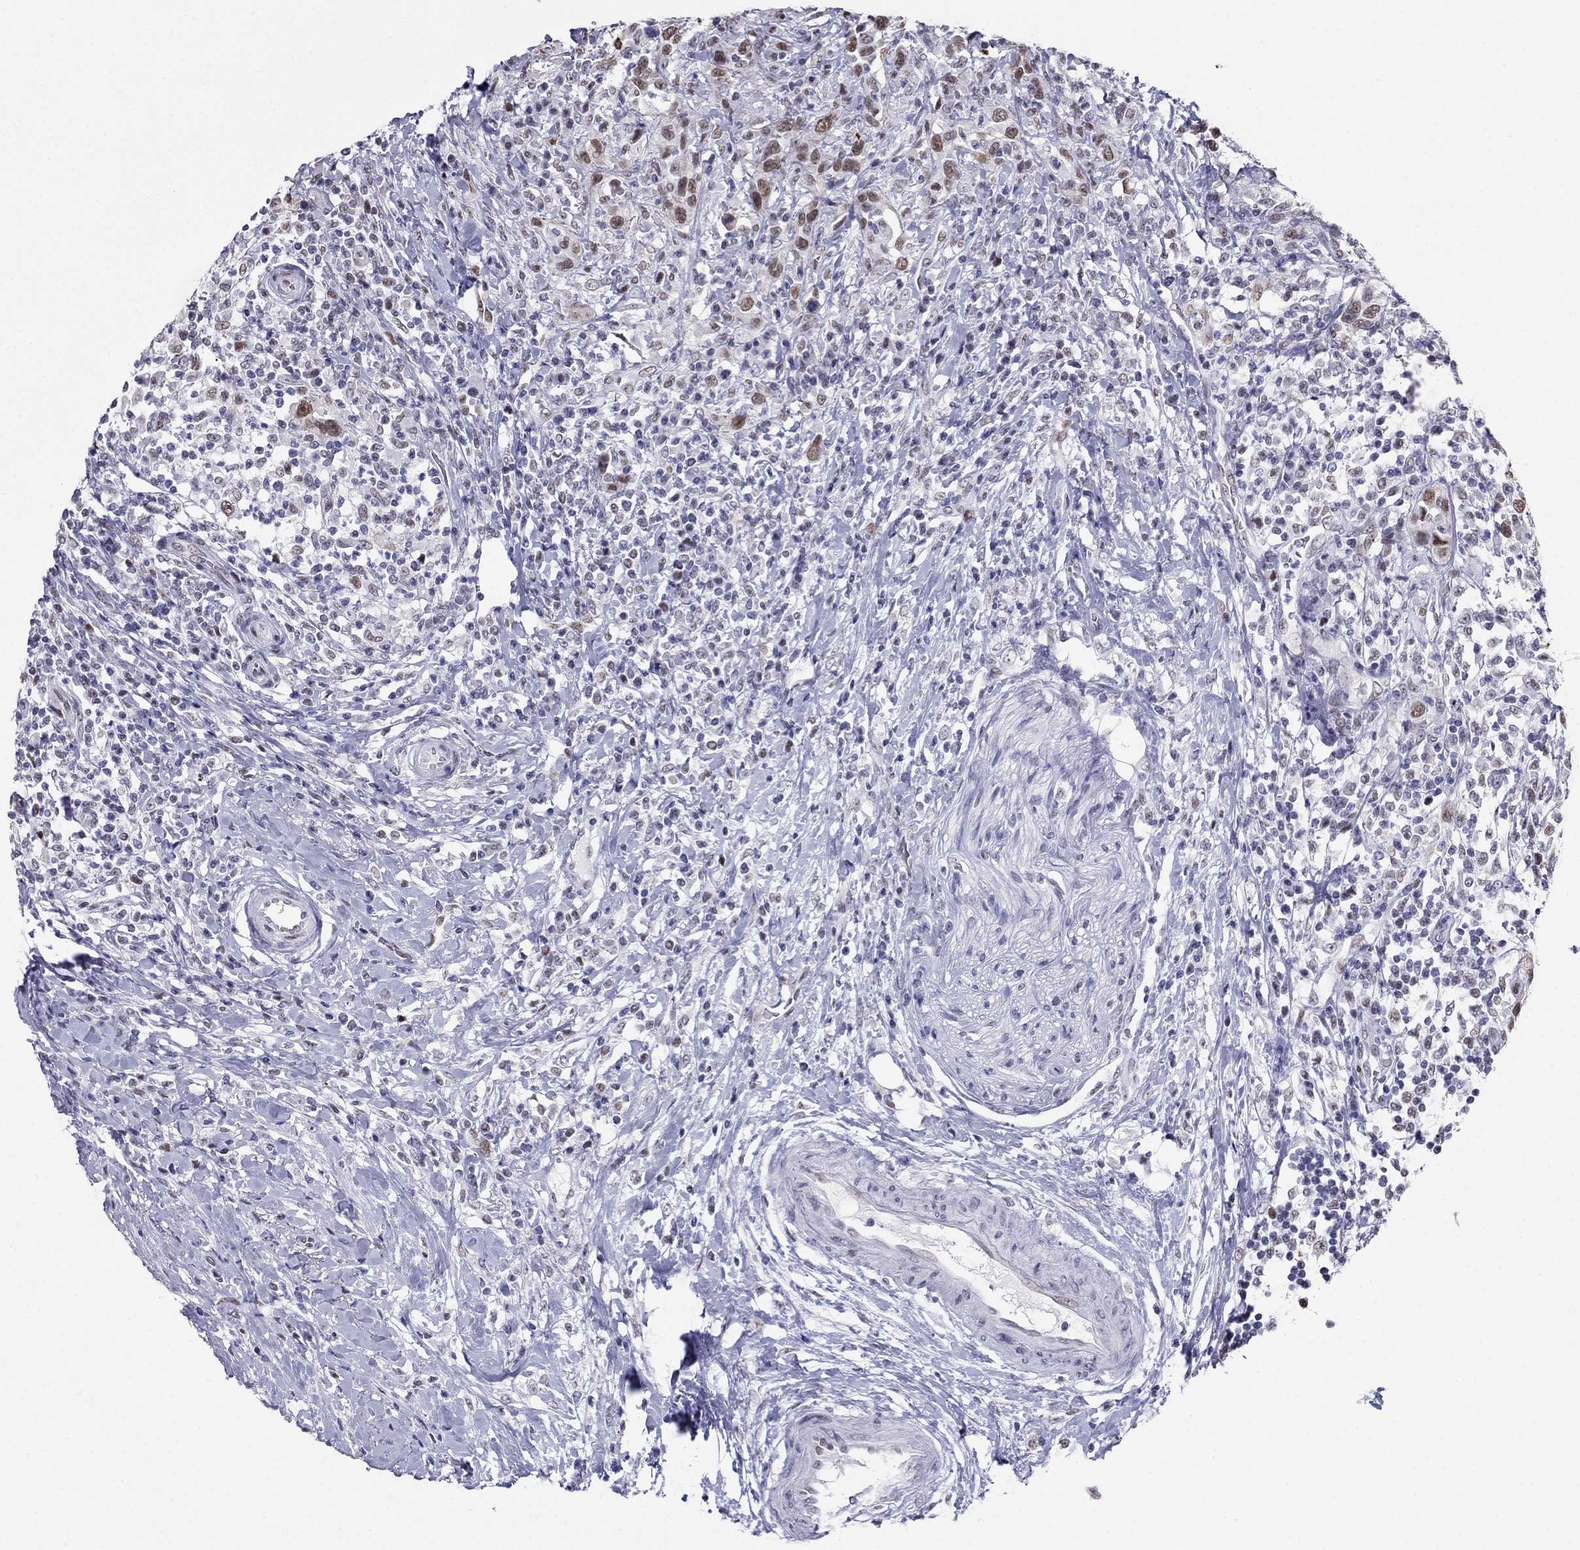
{"staining": {"intensity": "weak", "quantity": ">75%", "location": "nuclear"}, "tissue": "urothelial cancer", "cell_type": "Tumor cells", "image_type": "cancer", "snomed": [{"axis": "morphology", "description": "Urothelial carcinoma, NOS"}, {"axis": "morphology", "description": "Urothelial carcinoma, High grade"}, {"axis": "topography", "description": "Urinary bladder"}], "caption": "The micrograph shows staining of transitional cell carcinoma, revealing weak nuclear protein staining (brown color) within tumor cells.", "gene": "PPM1G", "patient": {"sex": "female", "age": 64}}